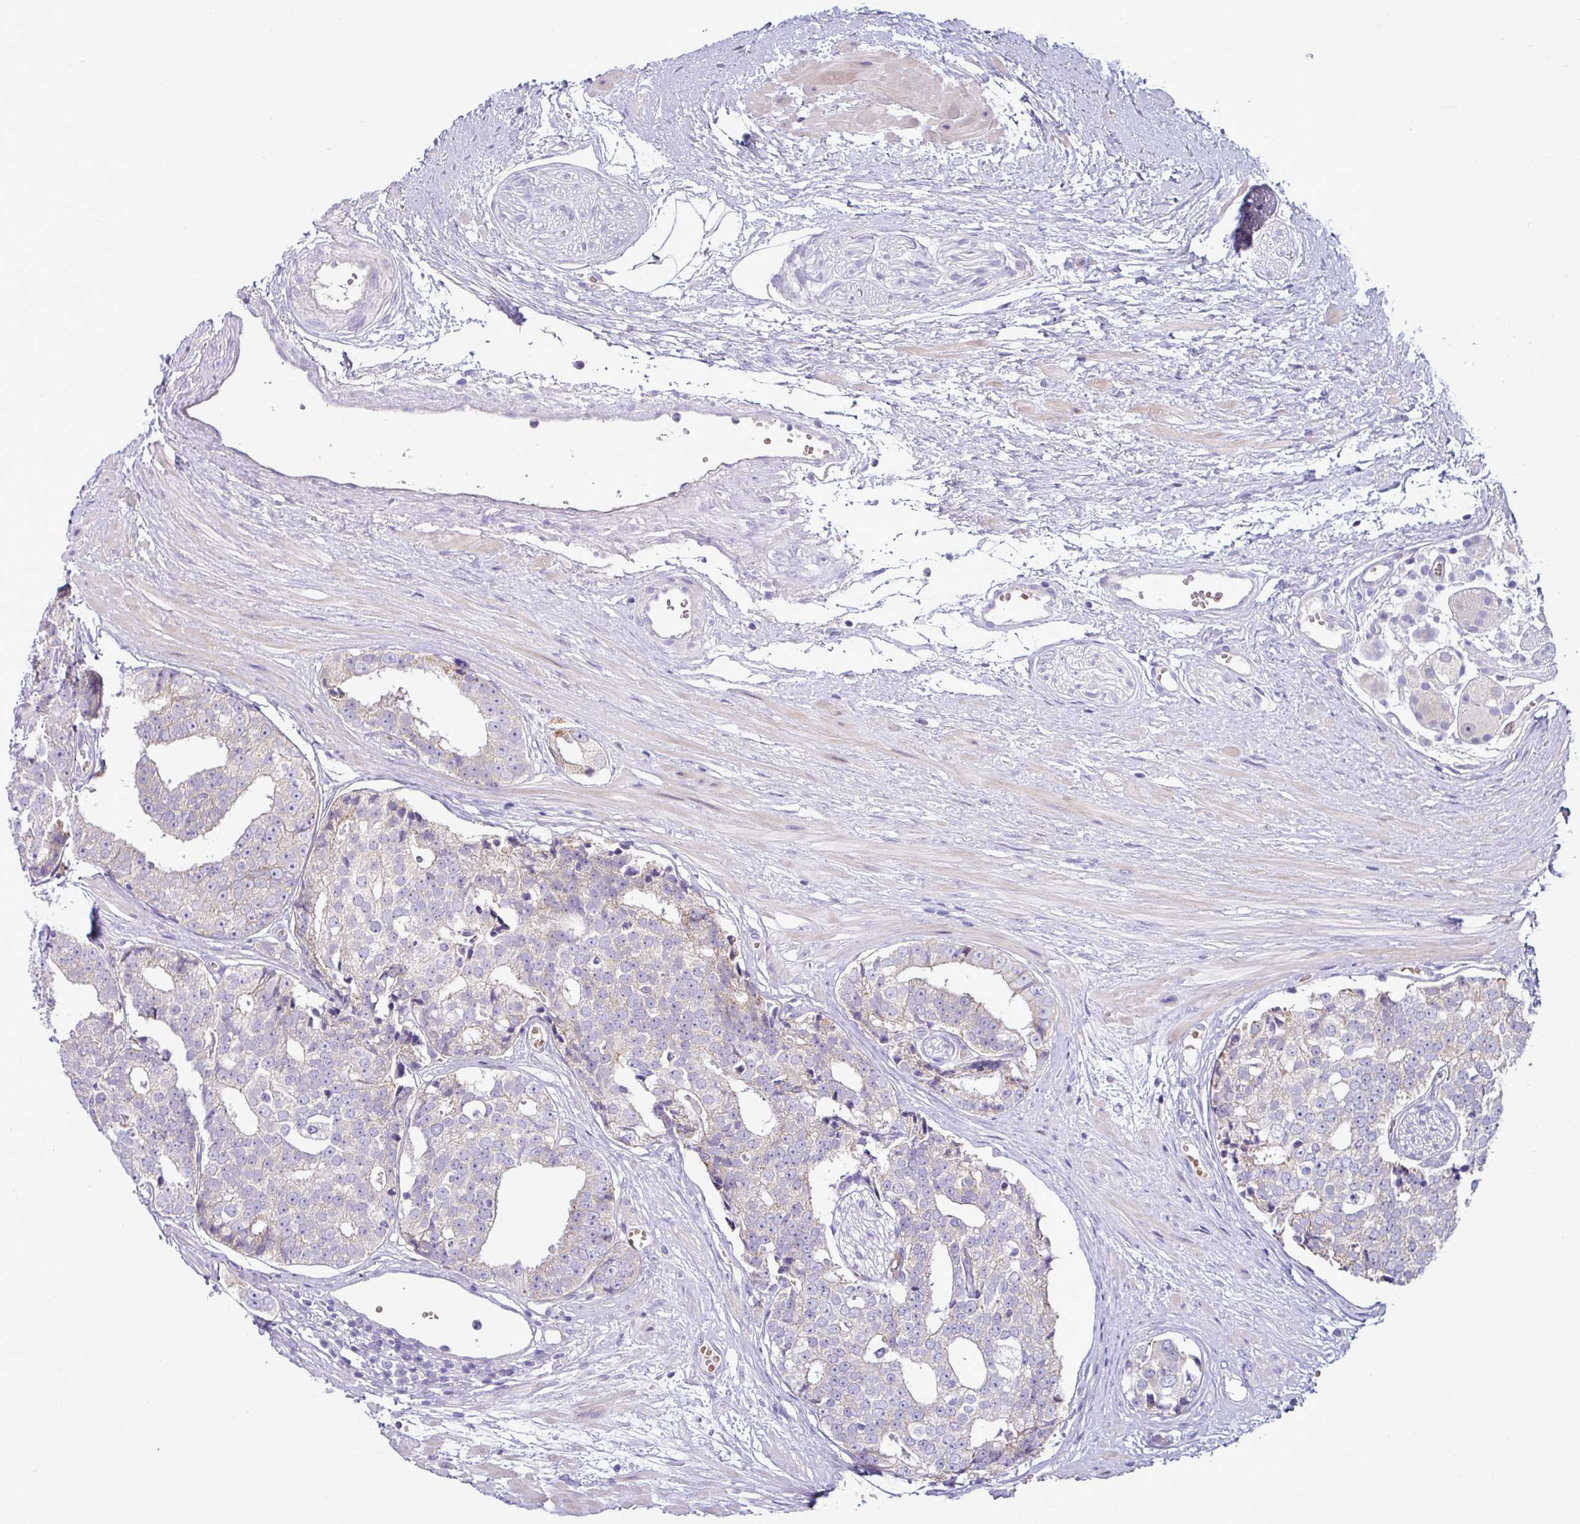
{"staining": {"intensity": "negative", "quantity": "none", "location": "none"}, "tissue": "prostate cancer", "cell_type": "Tumor cells", "image_type": "cancer", "snomed": [{"axis": "morphology", "description": "Adenocarcinoma, High grade"}, {"axis": "topography", "description": "Prostate"}], "caption": "Histopathology image shows no significant protein positivity in tumor cells of prostate cancer (high-grade adenocarcinoma).", "gene": "ACAP3", "patient": {"sex": "male", "age": 71}}